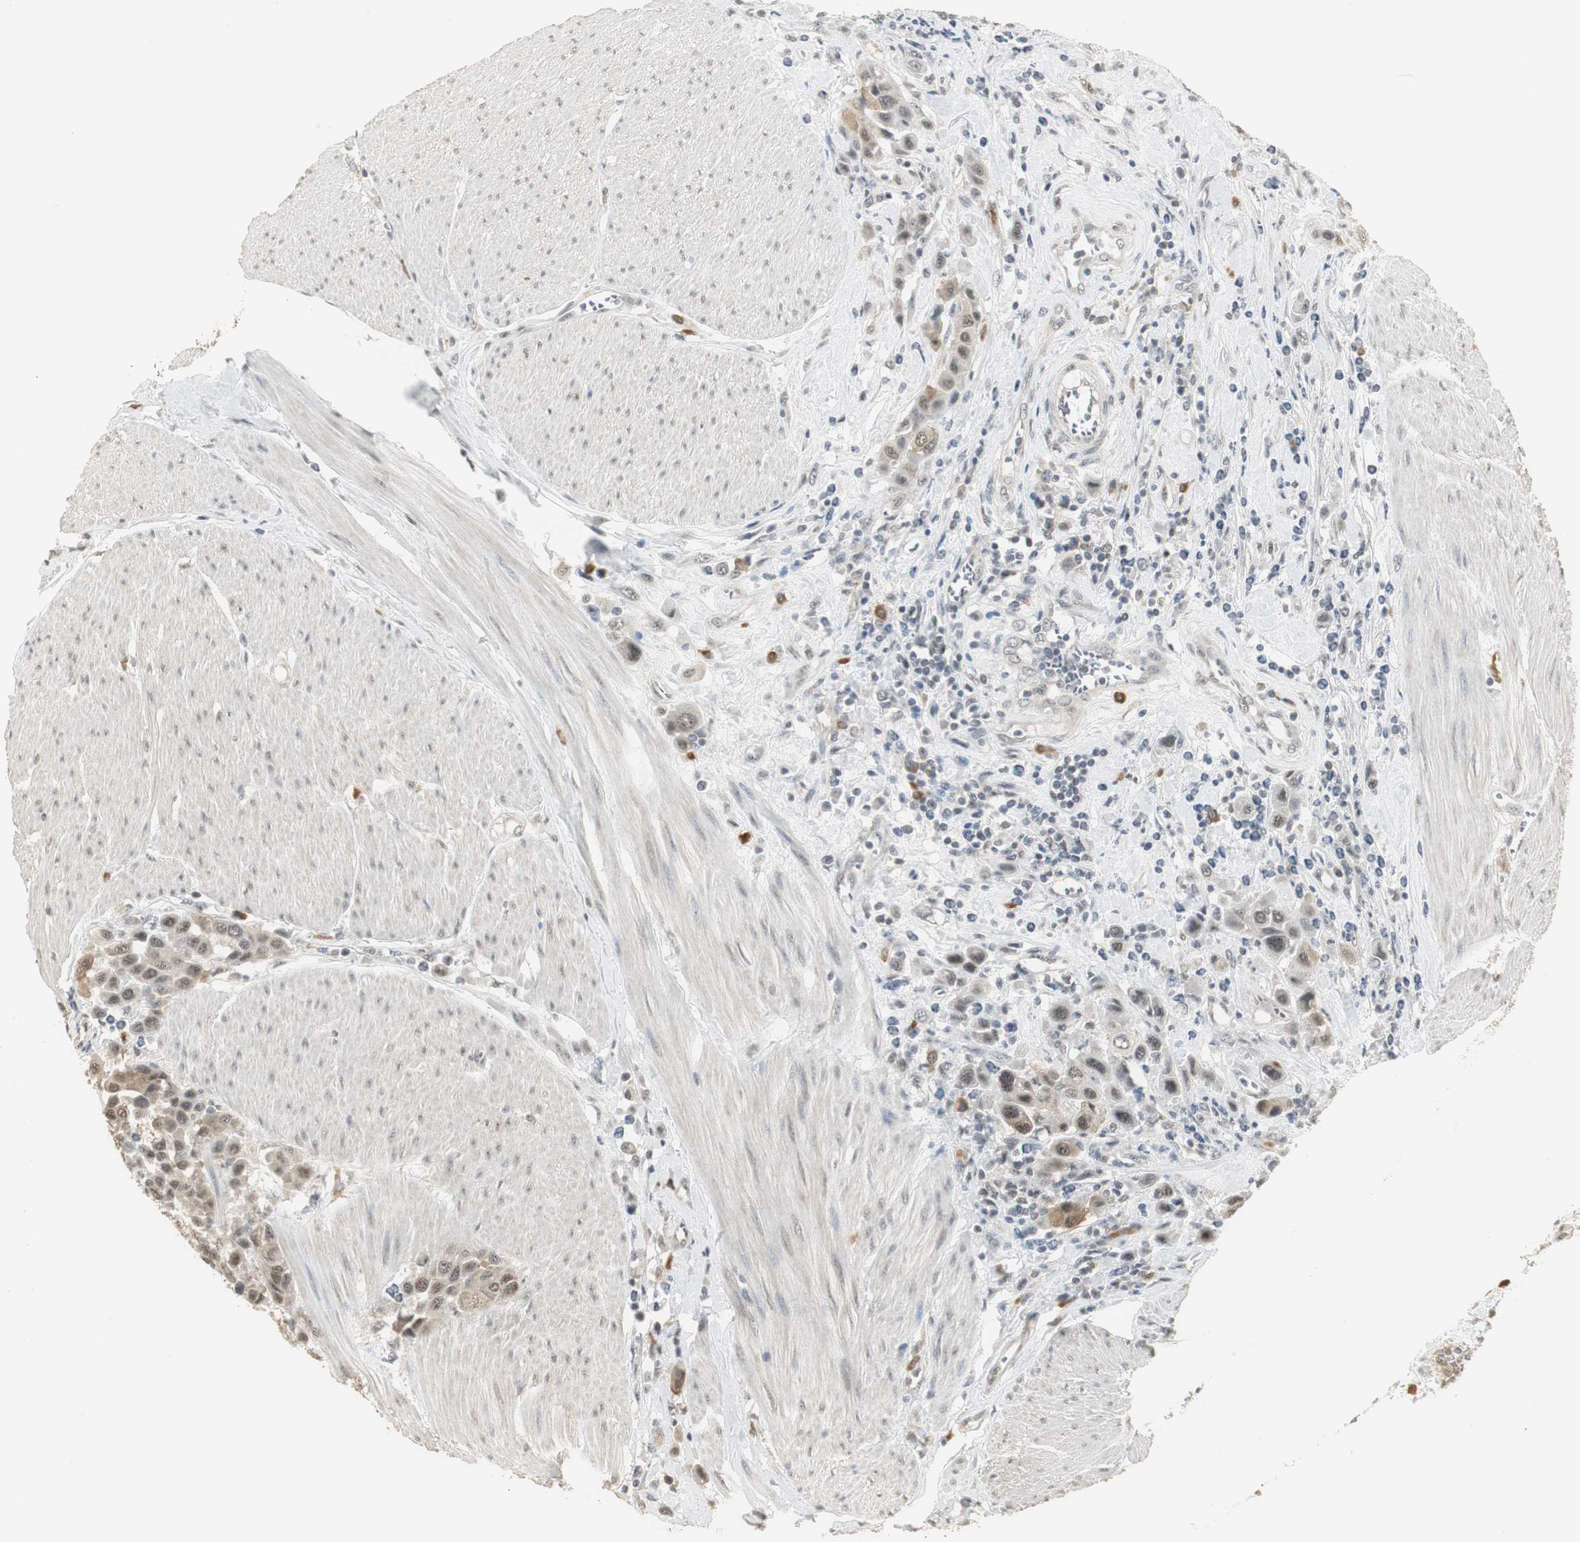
{"staining": {"intensity": "weak", "quantity": "25%-75%", "location": "cytoplasmic/membranous,nuclear"}, "tissue": "urothelial cancer", "cell_type": "Tumor cells", "image_type": "cancer", "snomed": [{"axis": "morphology", "description": "Urothelial carcinoma, High grade"}, {"axis": "topography", "description": "Urinary bladder"}], "caption": "Immunohistochemical staining of human urothelial cancer reveals weak cytoplasmic/membranous and nuclear protein positivity in approximately 25%-75% of tumor cells. The staining was performed using DAB to visualize the protein expression in brown, while the nuclei were stained in blue with hematoxylin (Magnification: 20x).", "gene": "ELOA", "patient": {"sex": "male", "age": 50}}